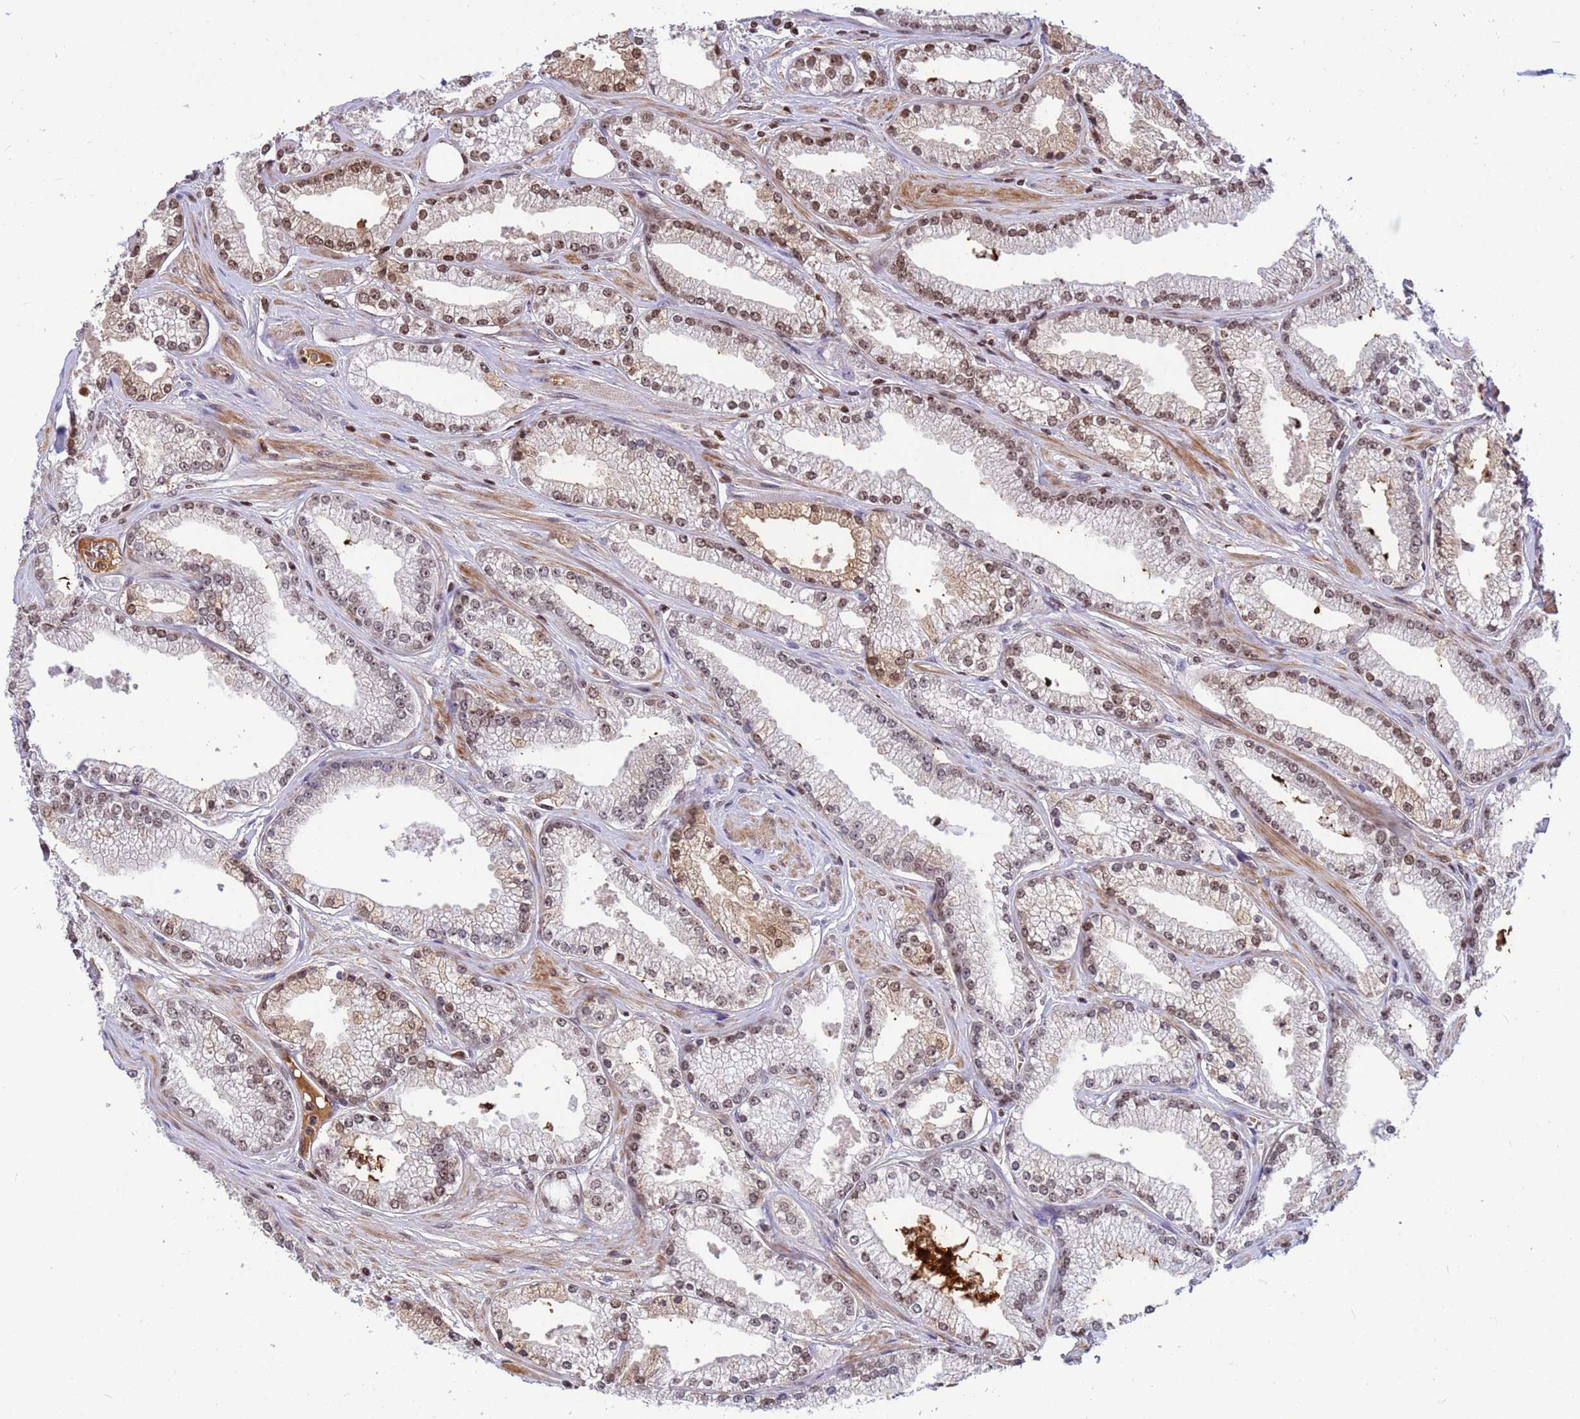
{"staining": {"intensity": "moderate", "quantity": "25%-75%", "location": "nuclear"}, "tissue": "prostate cancer", "cell_type": "Tumor cells", "image_type": "cancer", "snomed": [{"axis": "morphology", "description": "Adenocarcinoma, High grade"}, {"axis": "topography", "description": "Prostate"}], "caption": "The photomicrograph displays staining of prostate adenocarcinoma (high-grade), revealing moderate nuclear protein staining (brown color) within tumor cells.", "gene": "ORM1", "patient": {"sex": "male", "age": 67}}